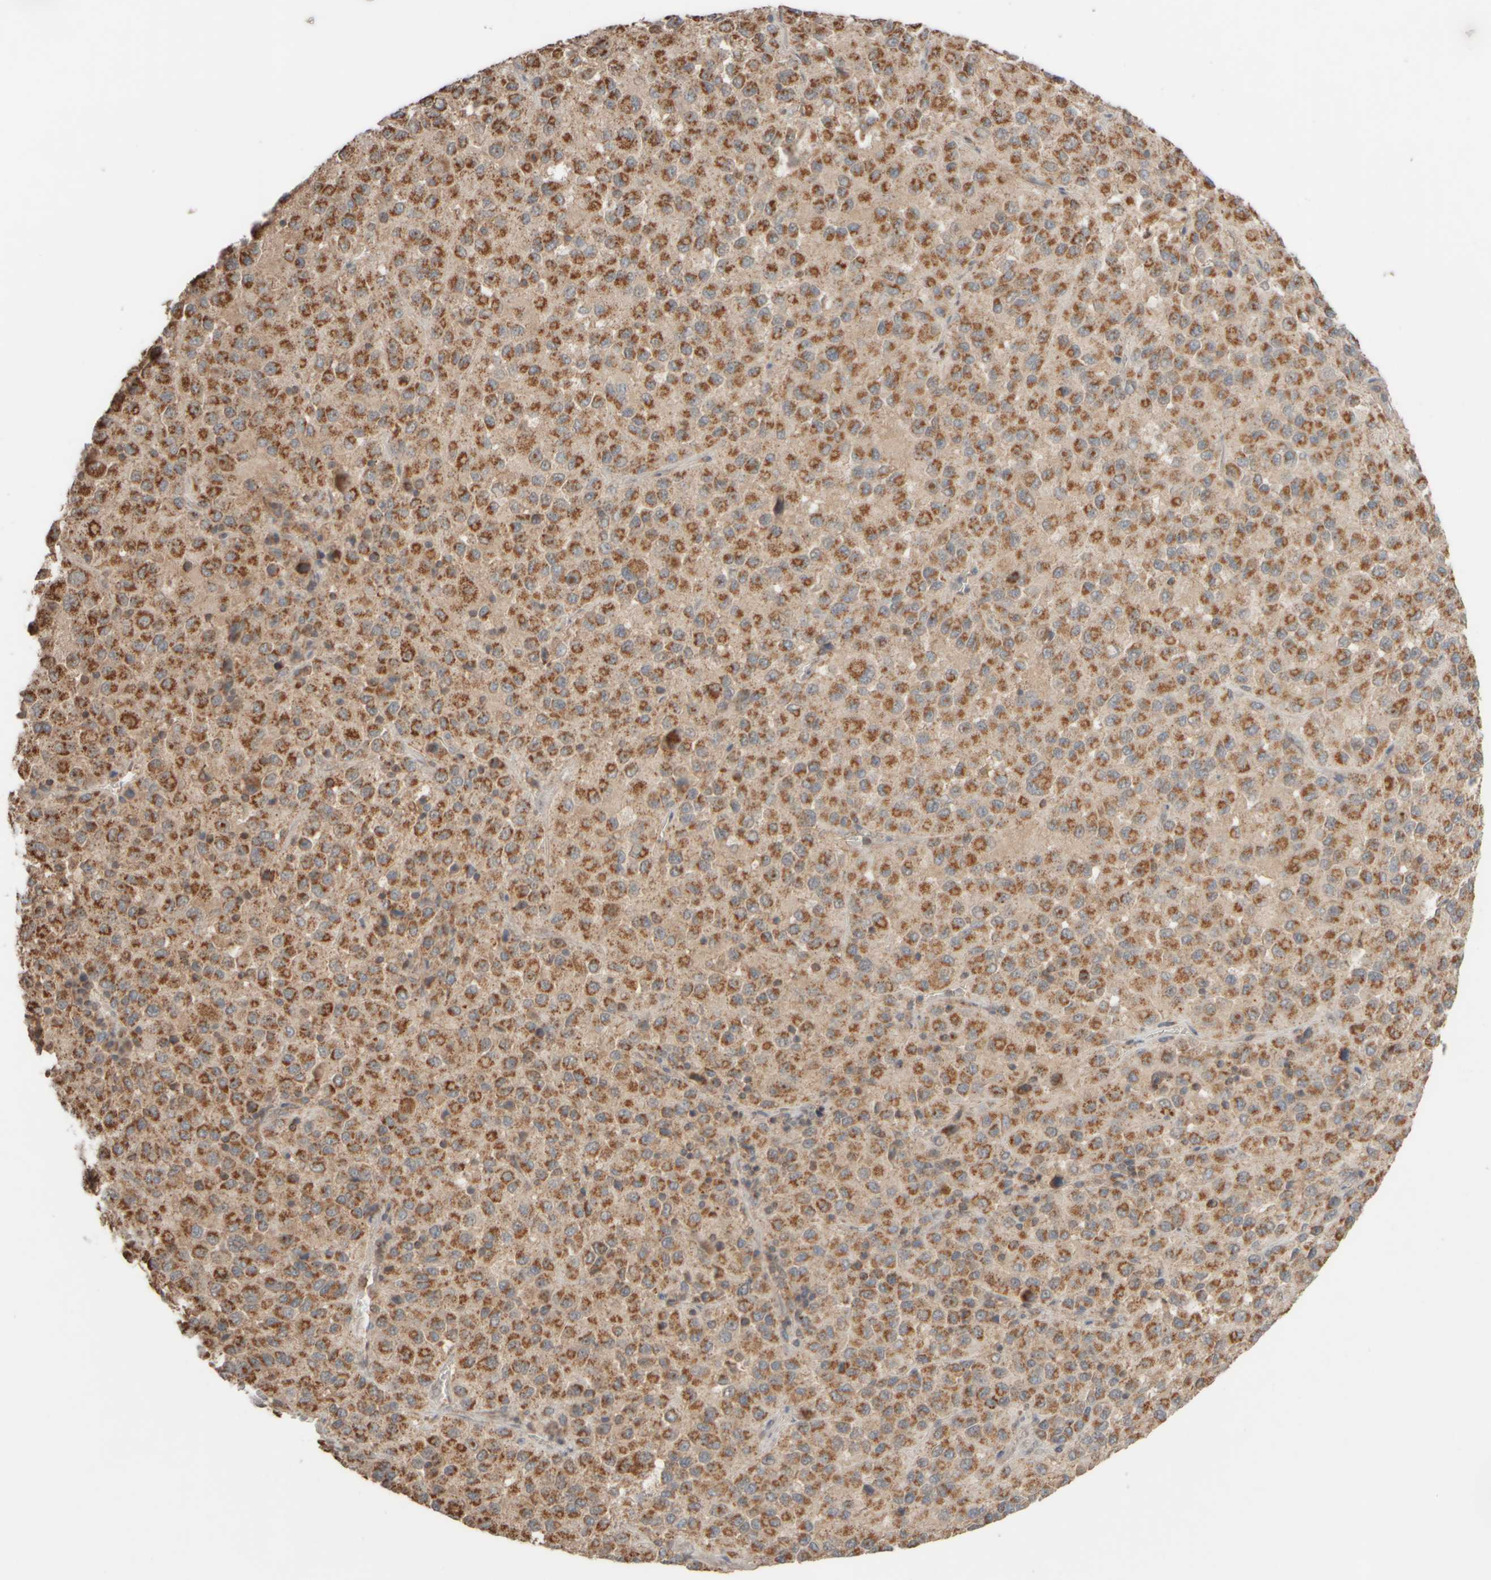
{"staining": {"intensity": "strong", "quantity": ">75%", "location": "cytoplasmic/membranous"}, "tissue": "melanoma", "cell_type": "Tumor cells", "image_type": "cancer", "snomed": [{"axis": "morphology", "description": "Malignant melanoma, Metastatic site"}, {"axis": "topography", "description": "Lung"}], "caption": "Immunohistochemical staining of melanoma exhibits strong cytoplasmic/membranous protein positivity in about >75% of tumor cells. (IHC, brightfield microscopy, high magnification).", "gene": "EIF2B3", "patient": {"sex": "male", "age": 64}}